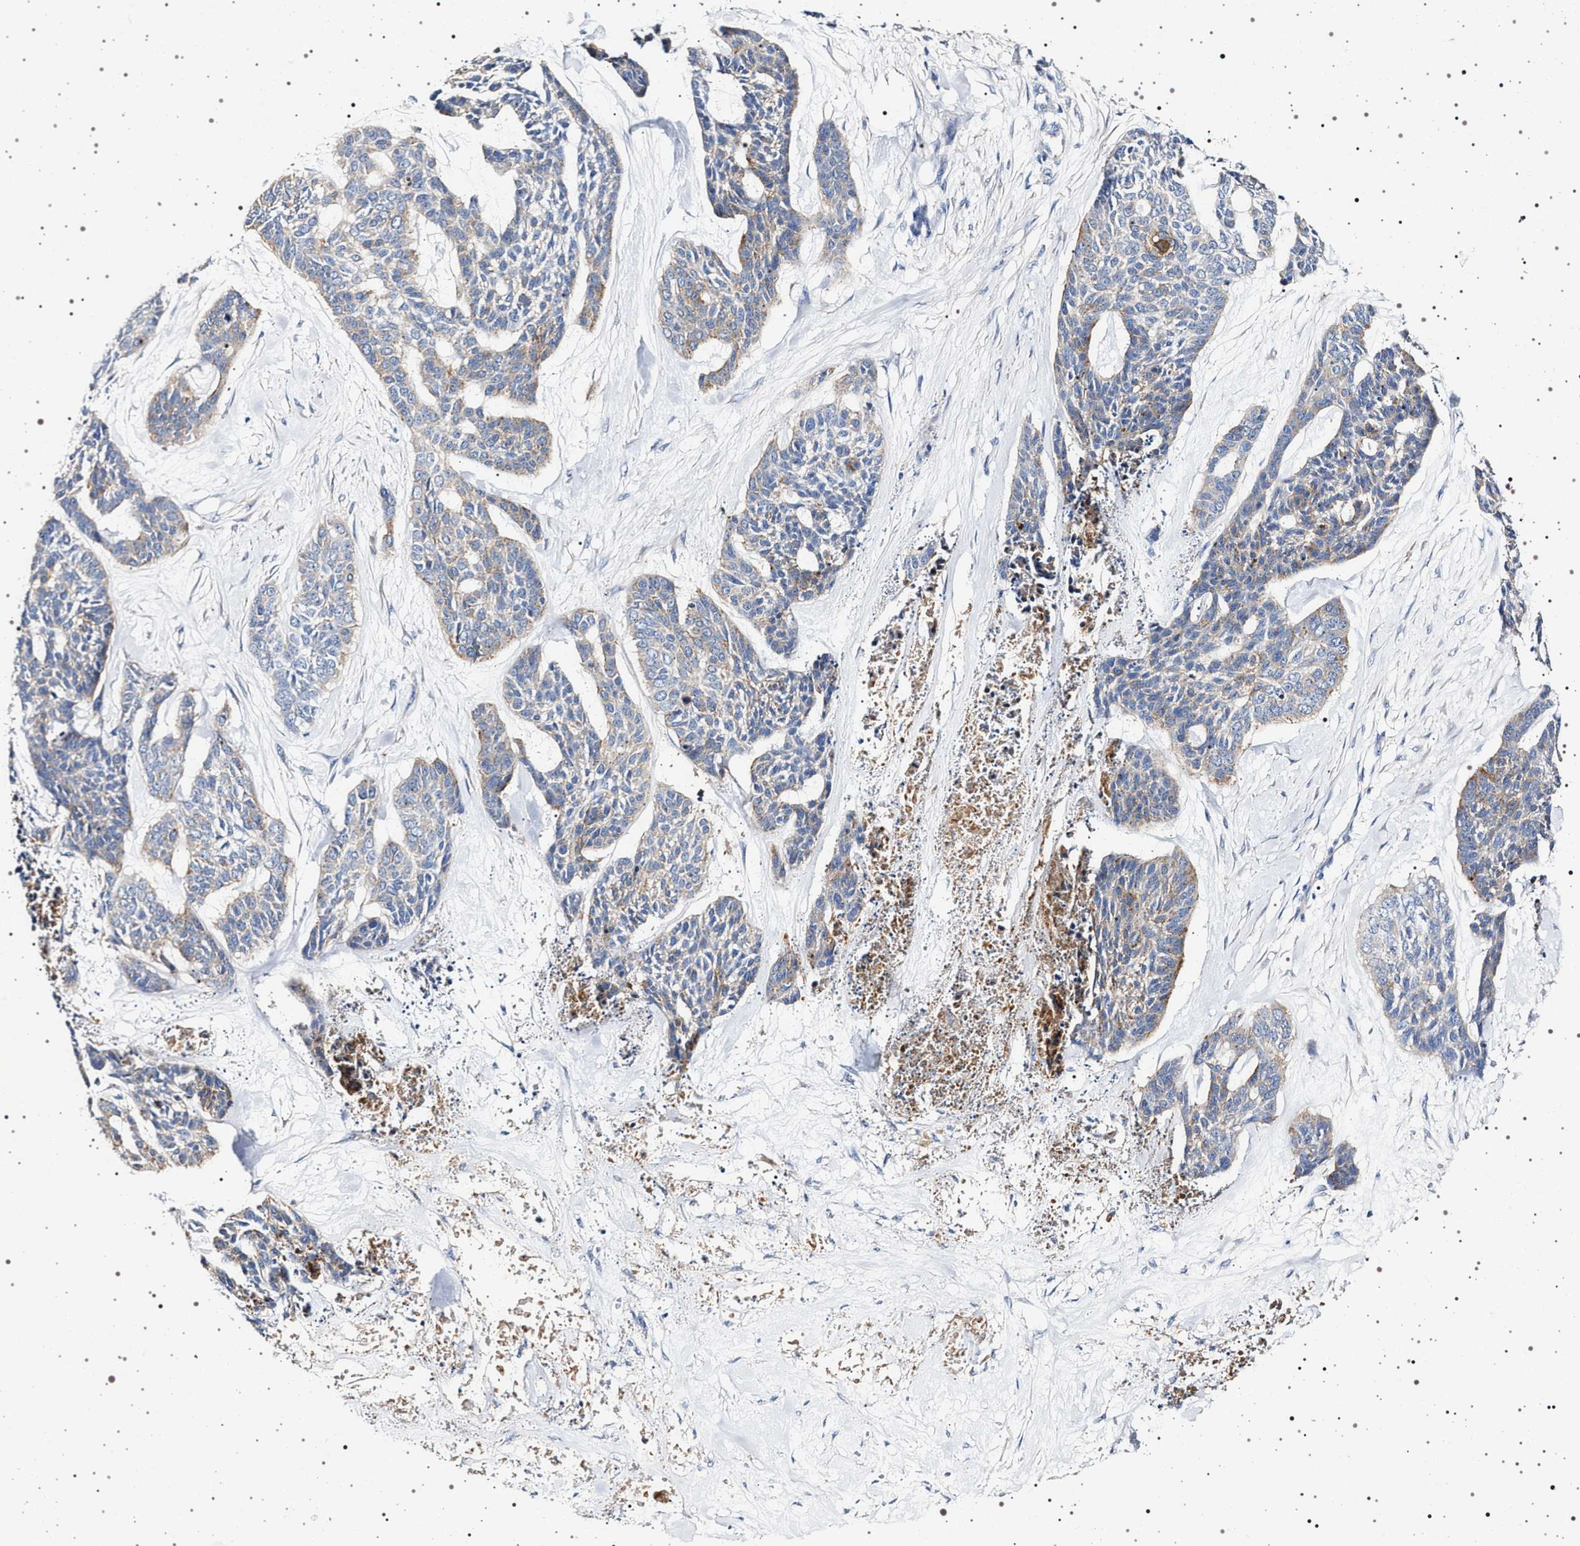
{"staining": {"intensity": "weak", "quantity": "<25%", "location": "cytoplasmic/membranous"}, "tissue": "skin cancer", "cell_type": "Tumor cells", "image_type": "cancer", "snomed": [{"axis": "morphology", "description": "Basal cell carcinoma"}, {"axis": "topography", "description": "Skin"}], "caption": "Micrograph shows no protein positivity in tumor cells of skin cancer tissue.", "gene": "NAALADL2", "patient": {"sex": "female", "age": 64}}